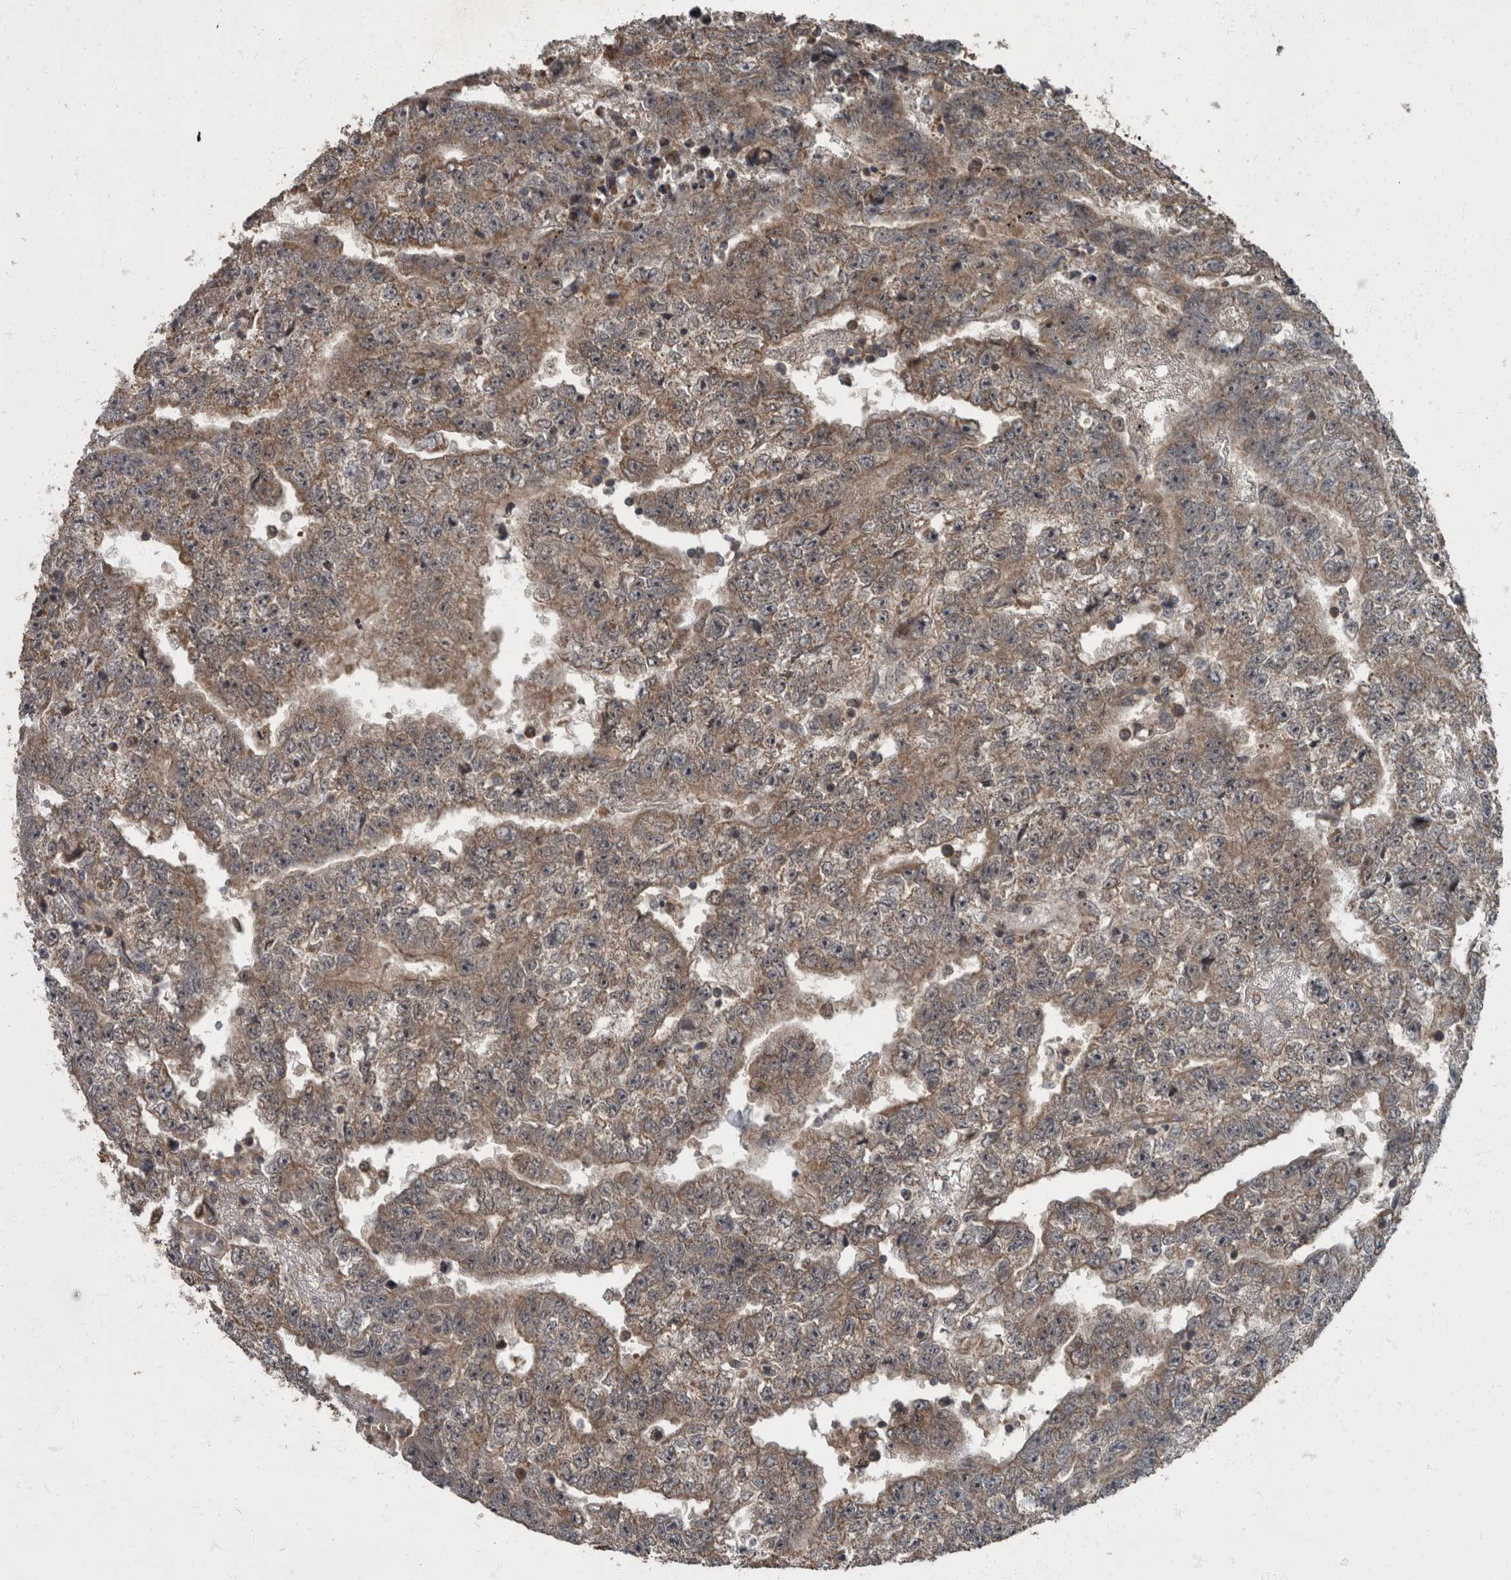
{"staining": {"intensity": "weak", "quantity": ">75%", "location": "cytoplasmic/membranous"}, "tissue": "testis cancer", "cell_type": "Tumor cells", "image_type": "cancer", "snomed": [{"axis": "morphology", "description": "Carcinoma, Embryonal, NOS"}, {"axis": "topography", "description": "Testis"}], "caption": "Testis cancer stained with immunohistochemistry reveals weak cytoplasmic/membranous expression in approximately >75% of tumor cells.", "gene": "RABGGTB", "patient": {"sex": "male", "age": 25}}